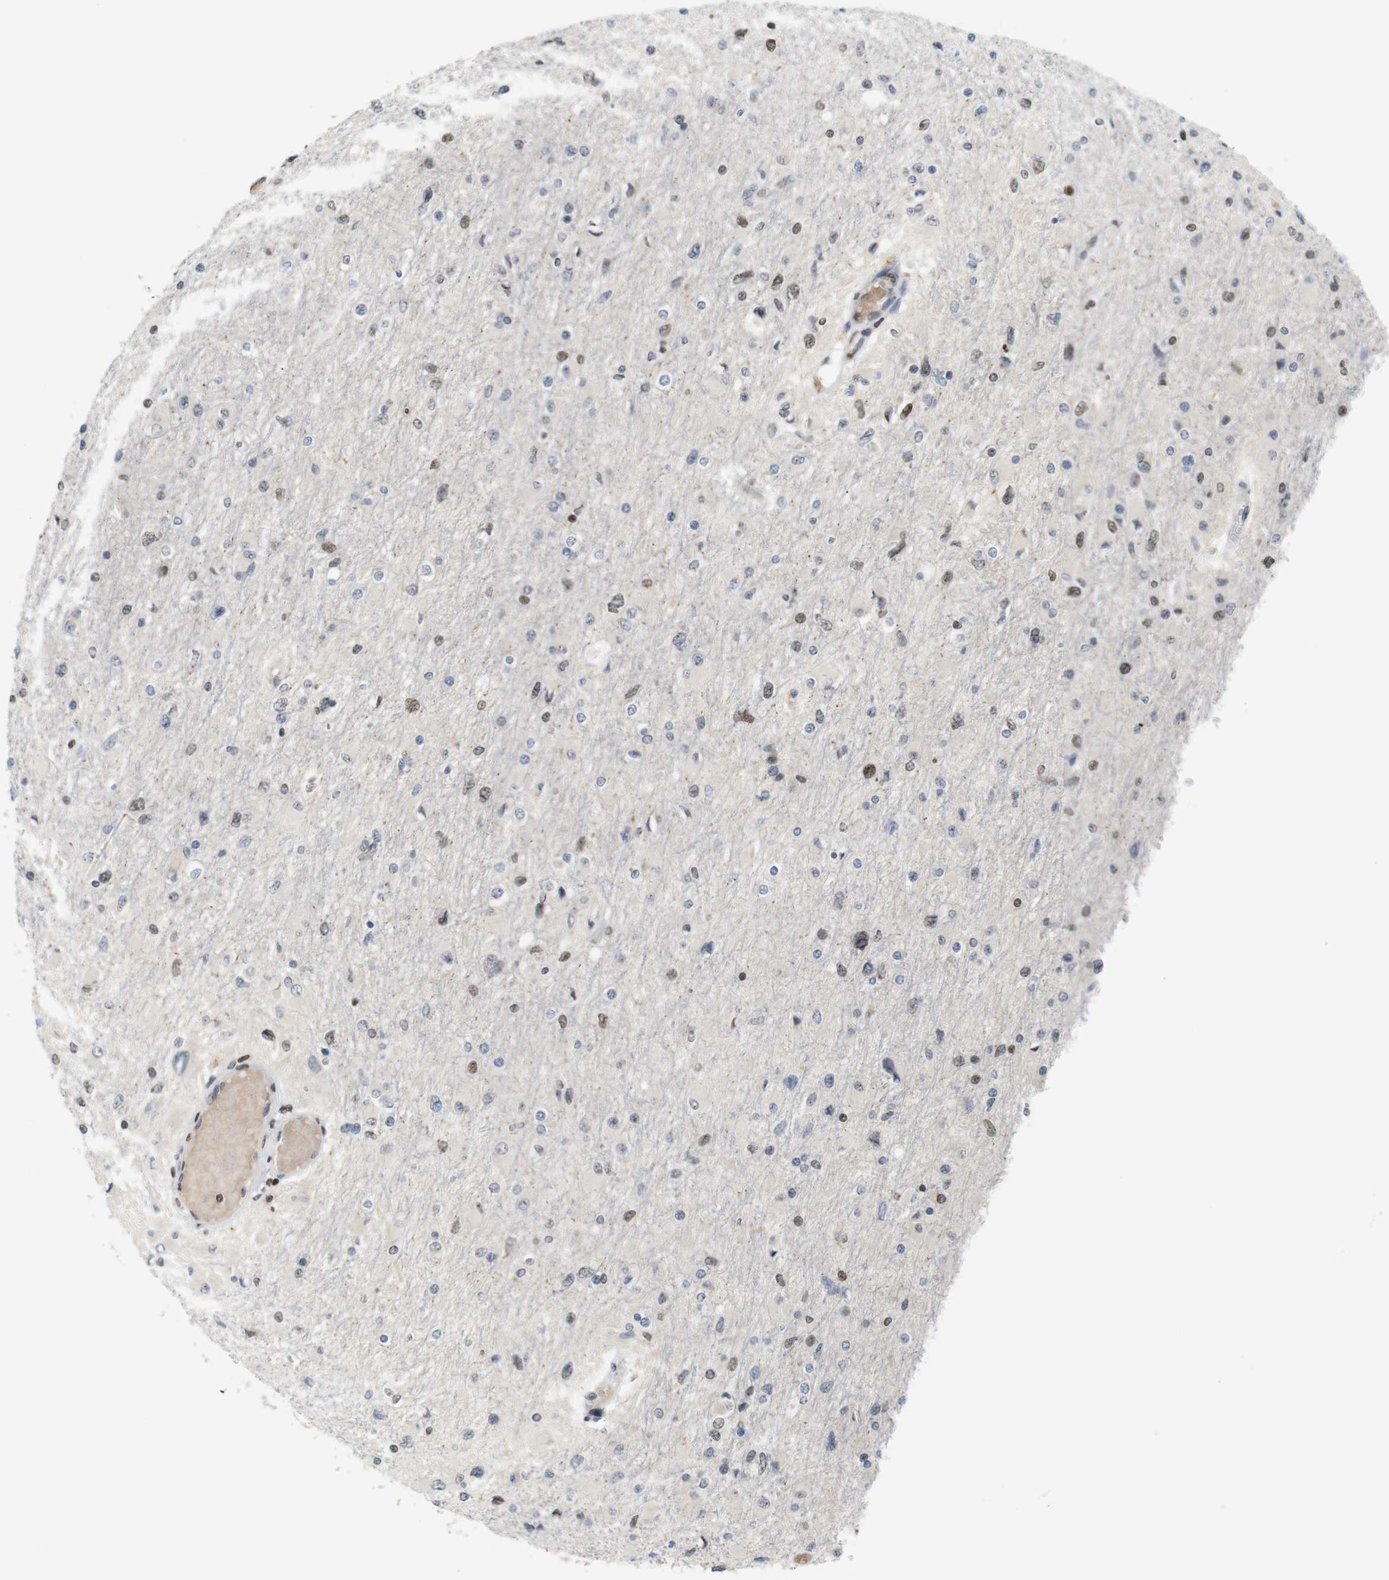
{"staining": {"intensity": "moderate", "quantity": "<25%", "location": "nuclear"}, "tissue": "glioma", "cell_type": "Tumor cells", "image_type": "cancer", "snomed": [{"axis": "morphology", "description": "Glioma, malignant, High grade"}, {"axis": "topography", "description": "Cerebral cortex"}], "caption": "Protein expression analysis of malignant glioma (high-grade) displays moderate nuclear expression in approximately <25% of tumor cells.", "gene": "MBD1", "patient": {"sex": "female", "age": 36}}